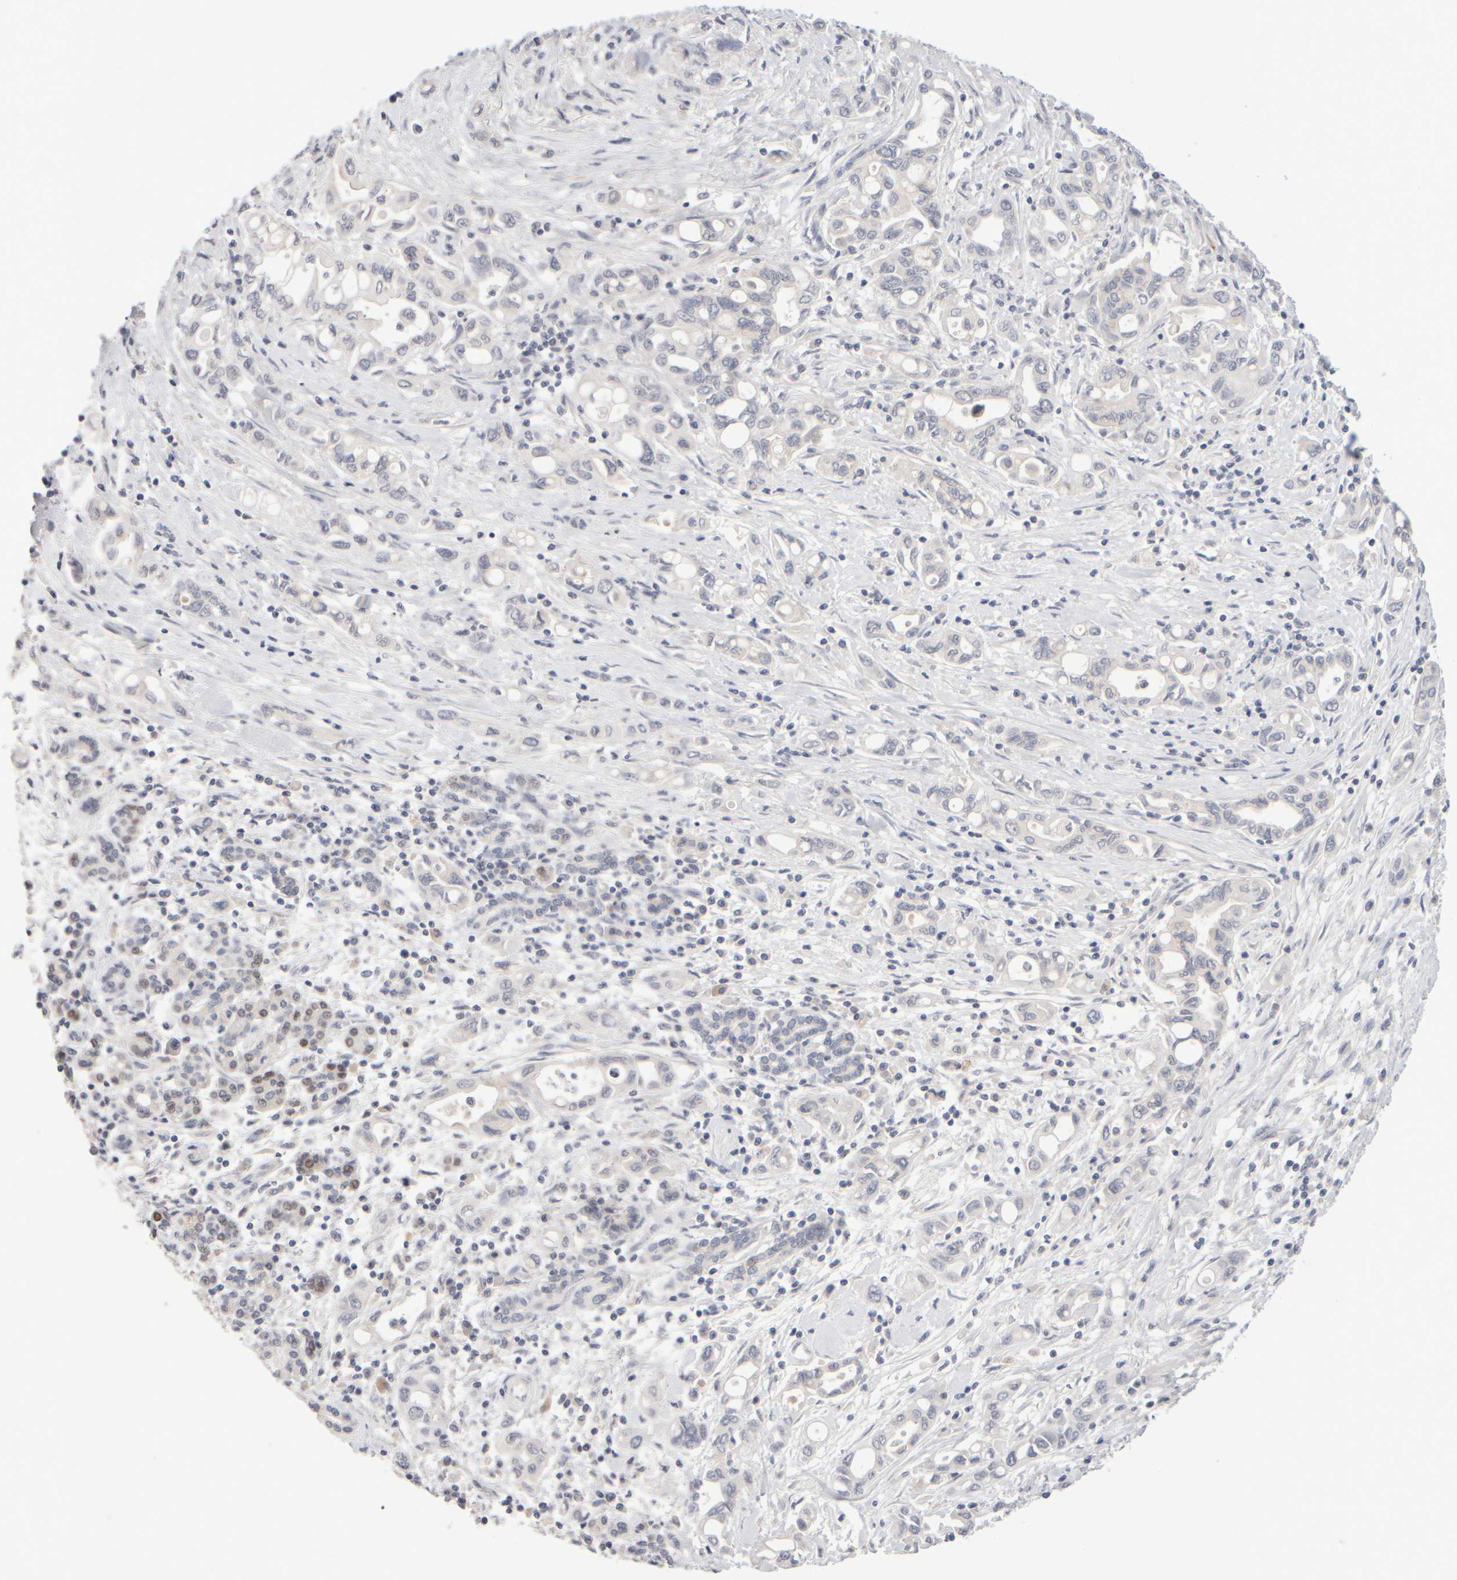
{"staining": {"intensity": "negative", "quantity": "none", "location": "none"}, "tissue": "pancreatic cancer", "cell_type": "Tumor cells", "image_type": "cancer", "snomed": [{"axis": "morphology", "description": "Adenocarcinoma, NOS"}, {"axis": "topography", "description": "Pancreas"}], "caption": "Tumor cells show no significant protein positivity in adenocarcinoma (pancreatic).", "gene": "ZNF112", "patient": {"sex": "female", "age": 57}}